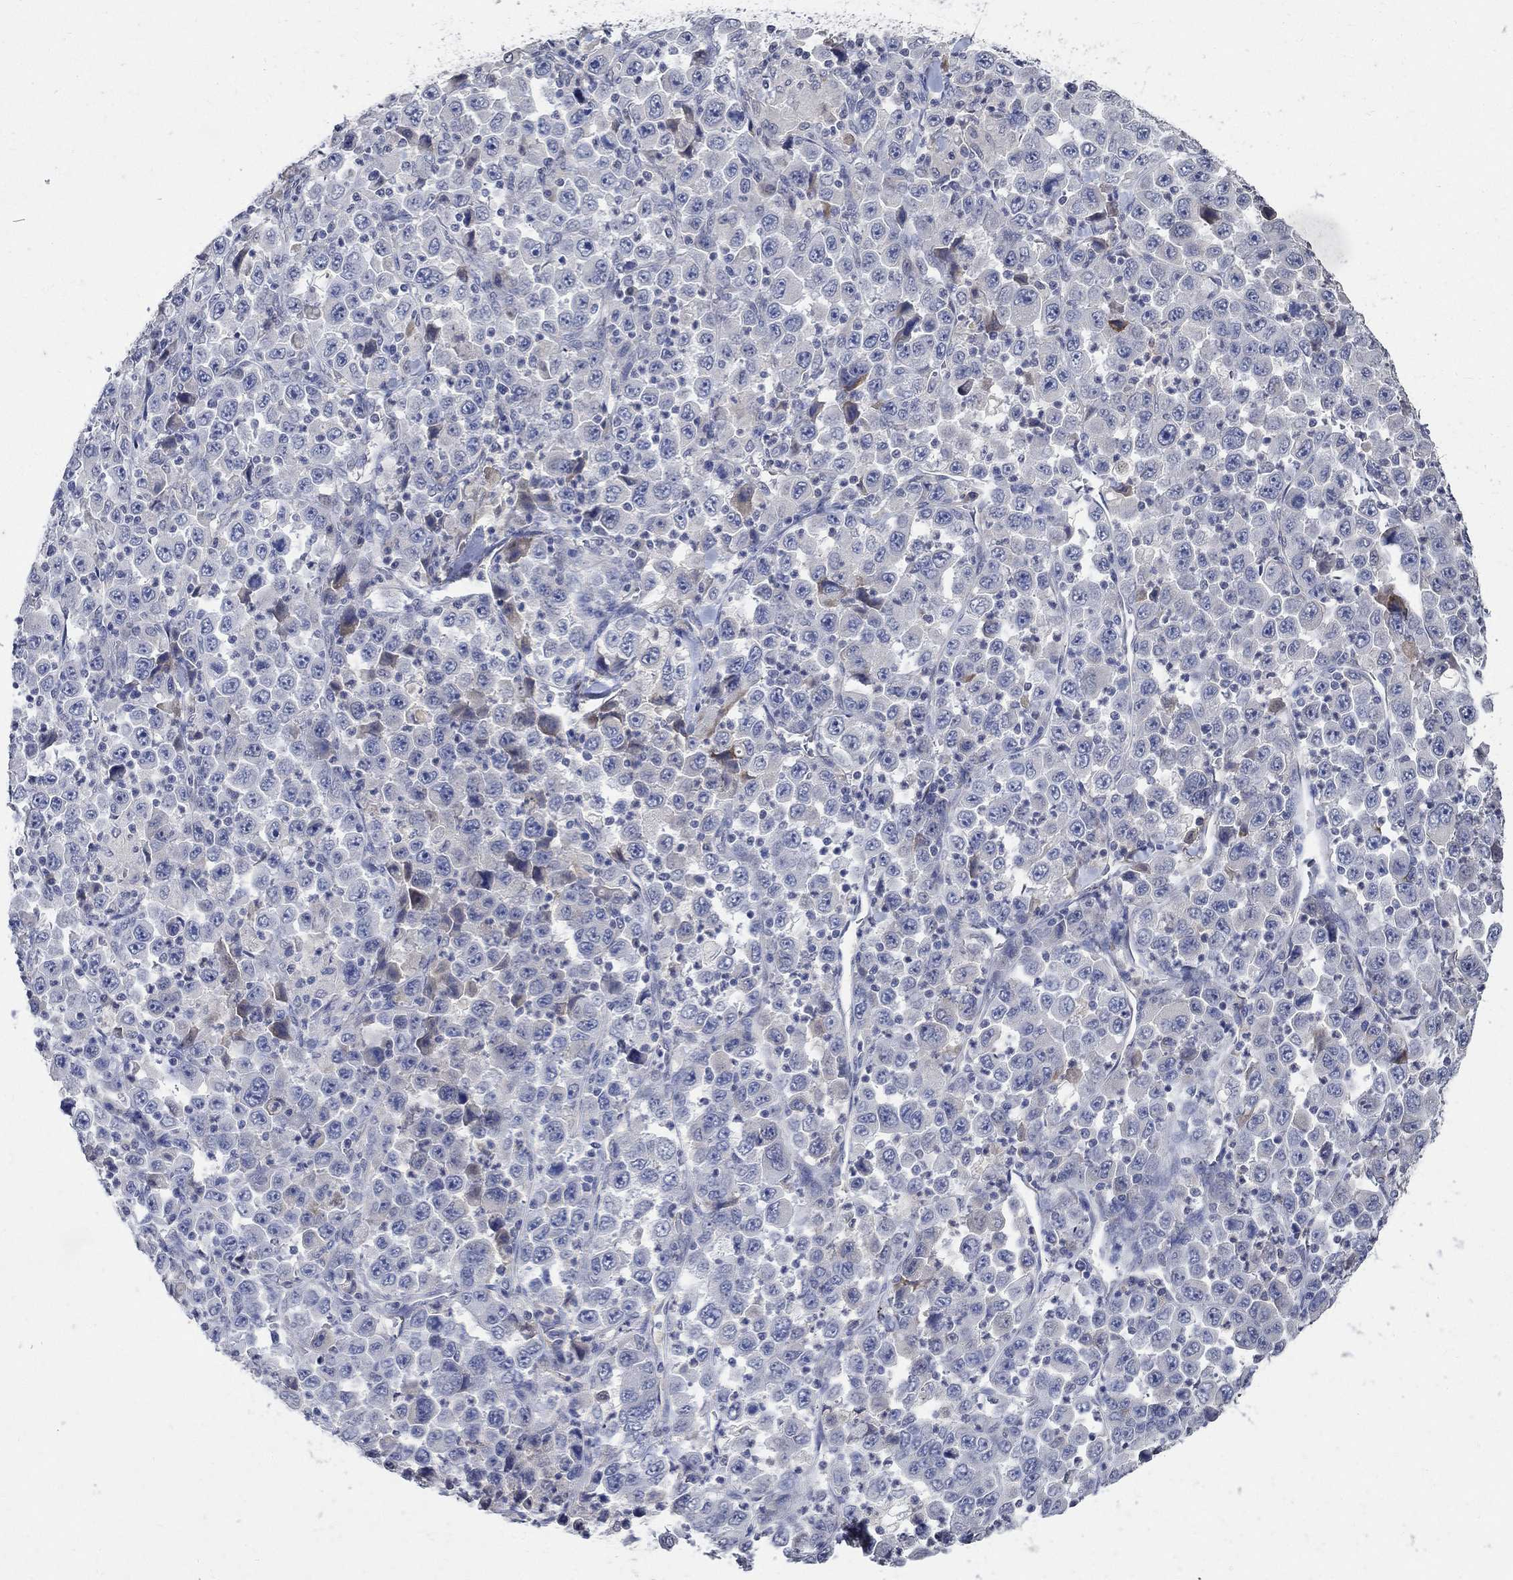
{"staining": {"intensity": "negative", "quantity": "none", "location": "none"}, "tissue": "stomach cancer", "cell_type": "Tumor cells", "image_type": "cancer", "snomed": [{"axis": "morphology", "description": "Normal tissue, NOS"}, {"axis": "morphology", "description": "Adenocarcinoma, NOS"}, {"axis": "topography", "description": "Stomach, upper"}, {"axis": "topography", "description": "Stomach"}], "caption": "The histopathology image displays no significant staining in tumor cells of adenocarcinoma (stomach).", "gene": "TMEM169", "patient": {"sex": "male", "age": 59}}